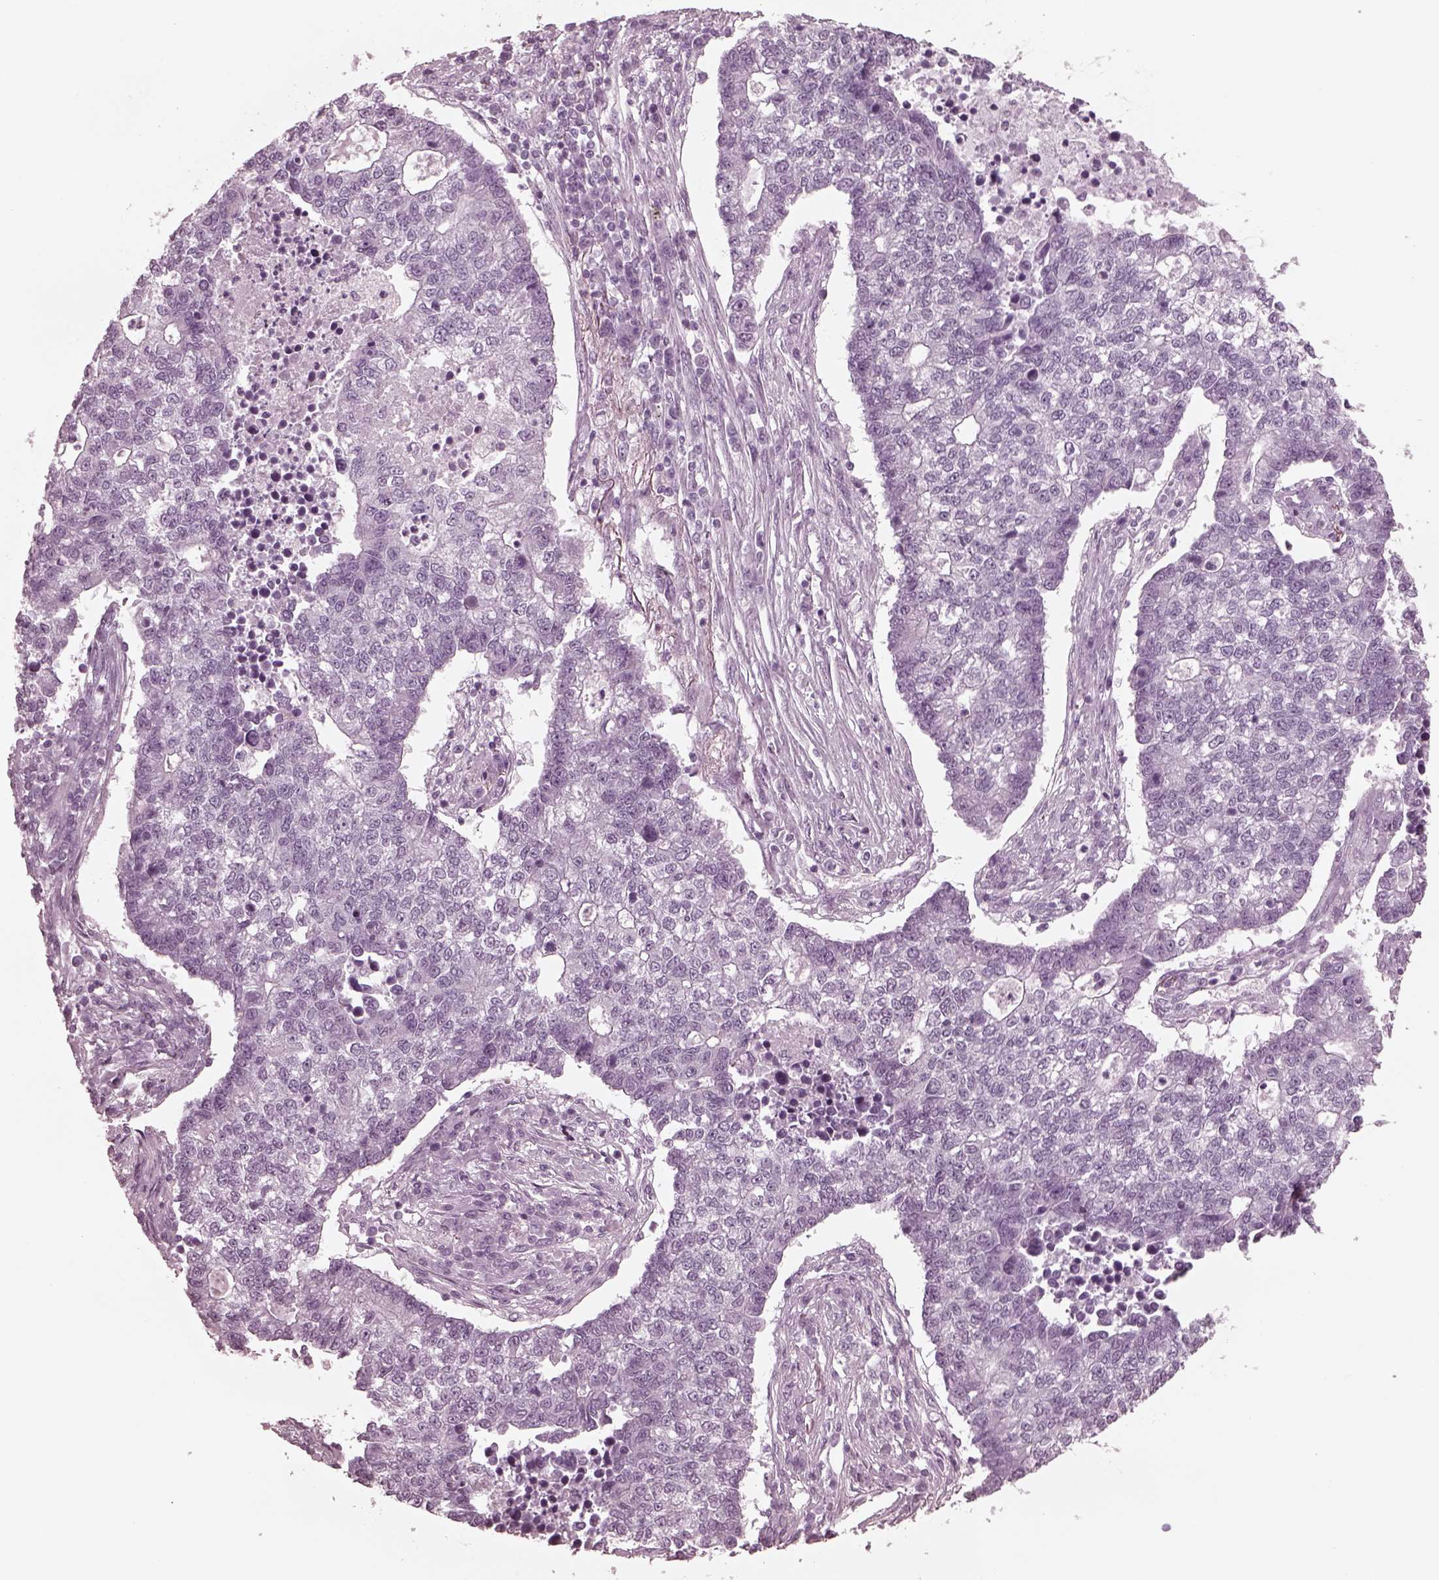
{"staining": {"intensity": "negative", "quantity": "none", "location": "none"}, "tissue": "lung cancer", "cell_type": "Tumor cells", "image_type": "cancer", "snomed": [{"axis": "morphology", "description": "Adenocarcinoma, NOS"}, {"axis": "topography", "description": "Lung"}], "caption": "This is an IHC micrograph of human lung cancer. There is no positivity in tumor cells.", "gene": "GRM6", "patient": {"sex": "male", "age": 57}}